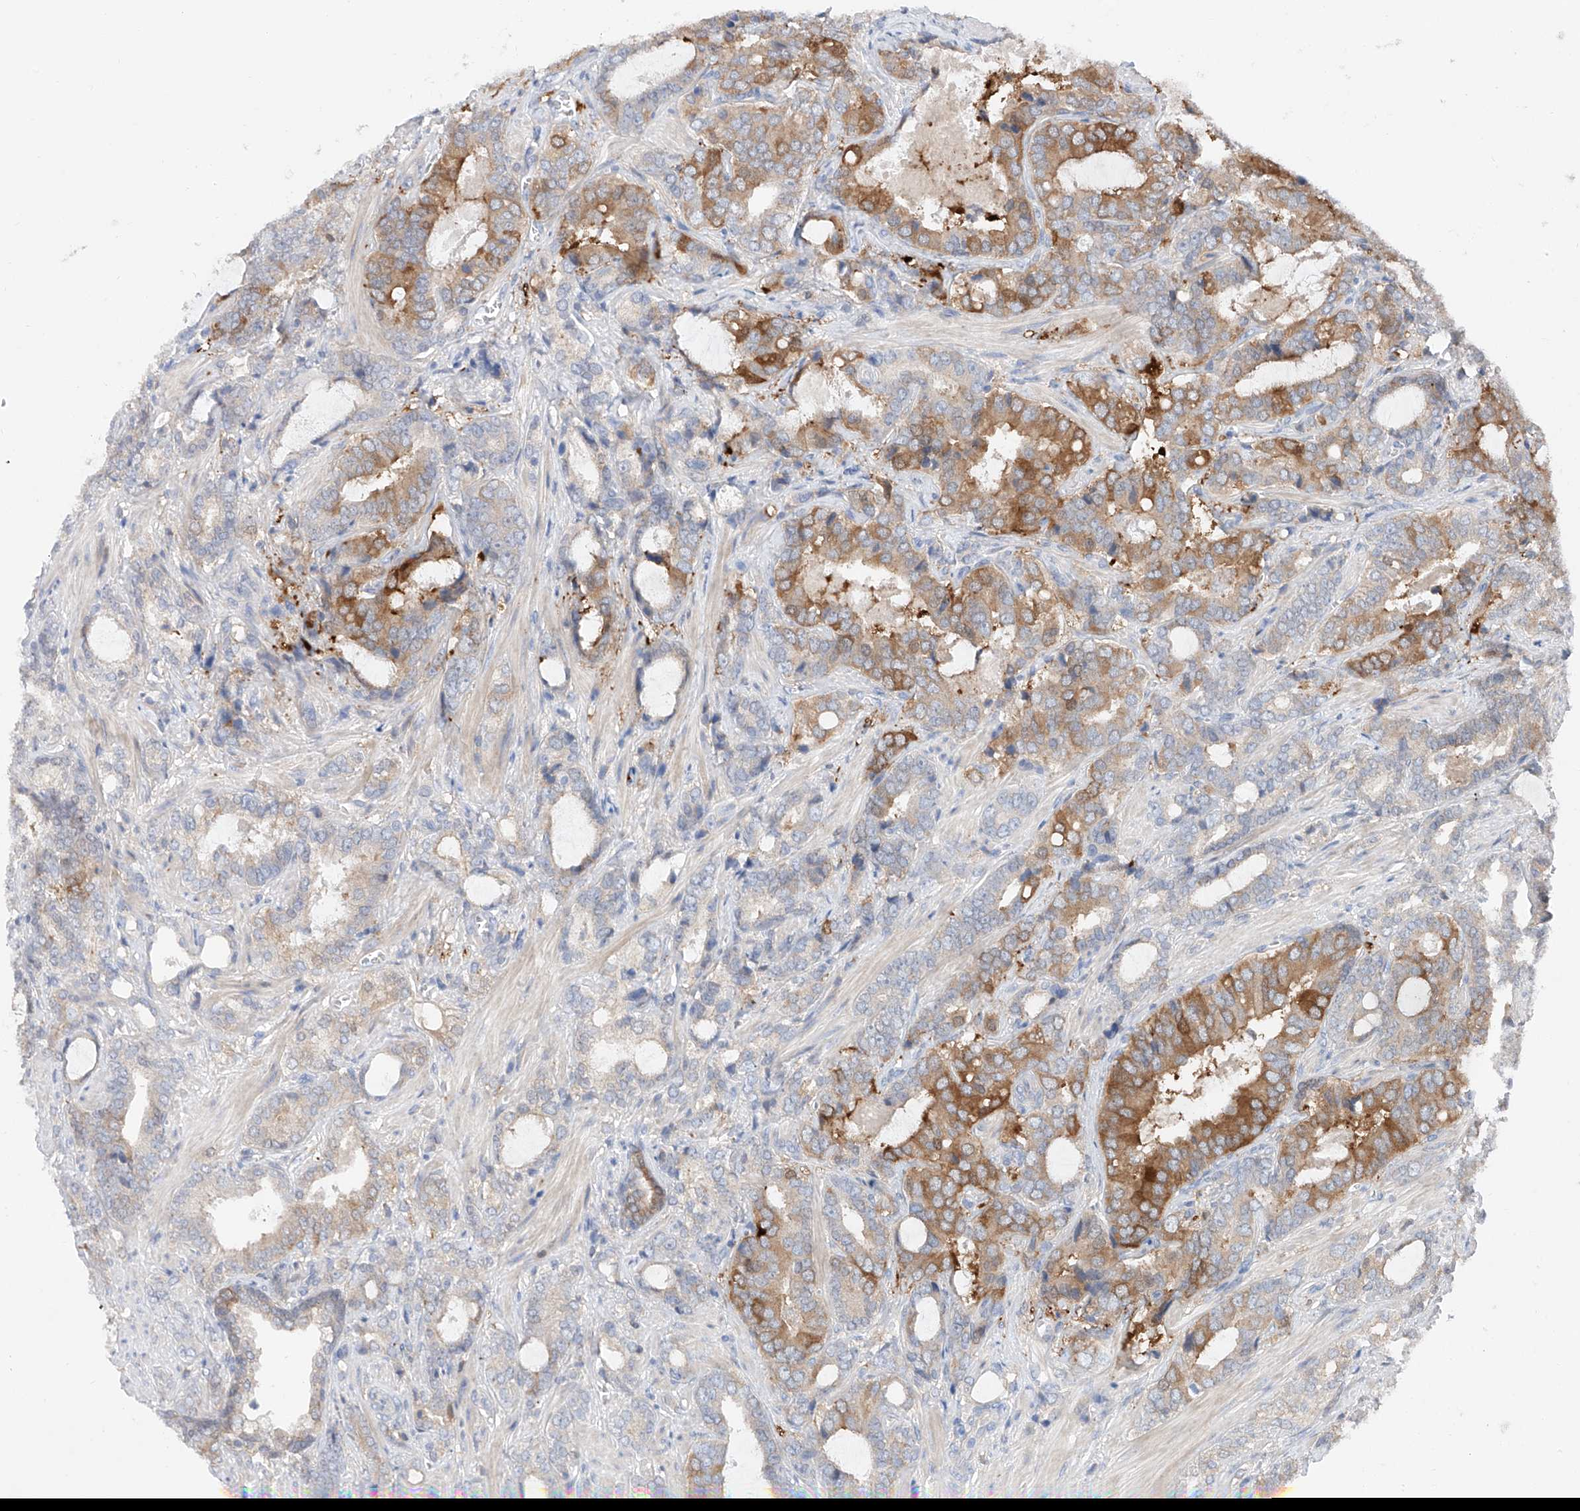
{"staining": {"intensity": "moderate", "quantity": "25%-75%", "location": "cytoplasmic/membranous"}, "tissue": "prostate cancer", "cell_type": "Tumor cells", "image_type": "cancer", "snomed": [{"axis": "morphology", "description": "Adenocarcinoma, High grade"}, {"axis": "topography", "description": "Prostate and seminal vesicle, NOS"}], "caption": "The micrograph demonstrates staining of prostate cancer, revealing moderate cytoplasmic/membranous protein positivity (brown color) within tumor cells.", "gene": "FUCA2", "patient": {"sex": "male", "age": 67}}